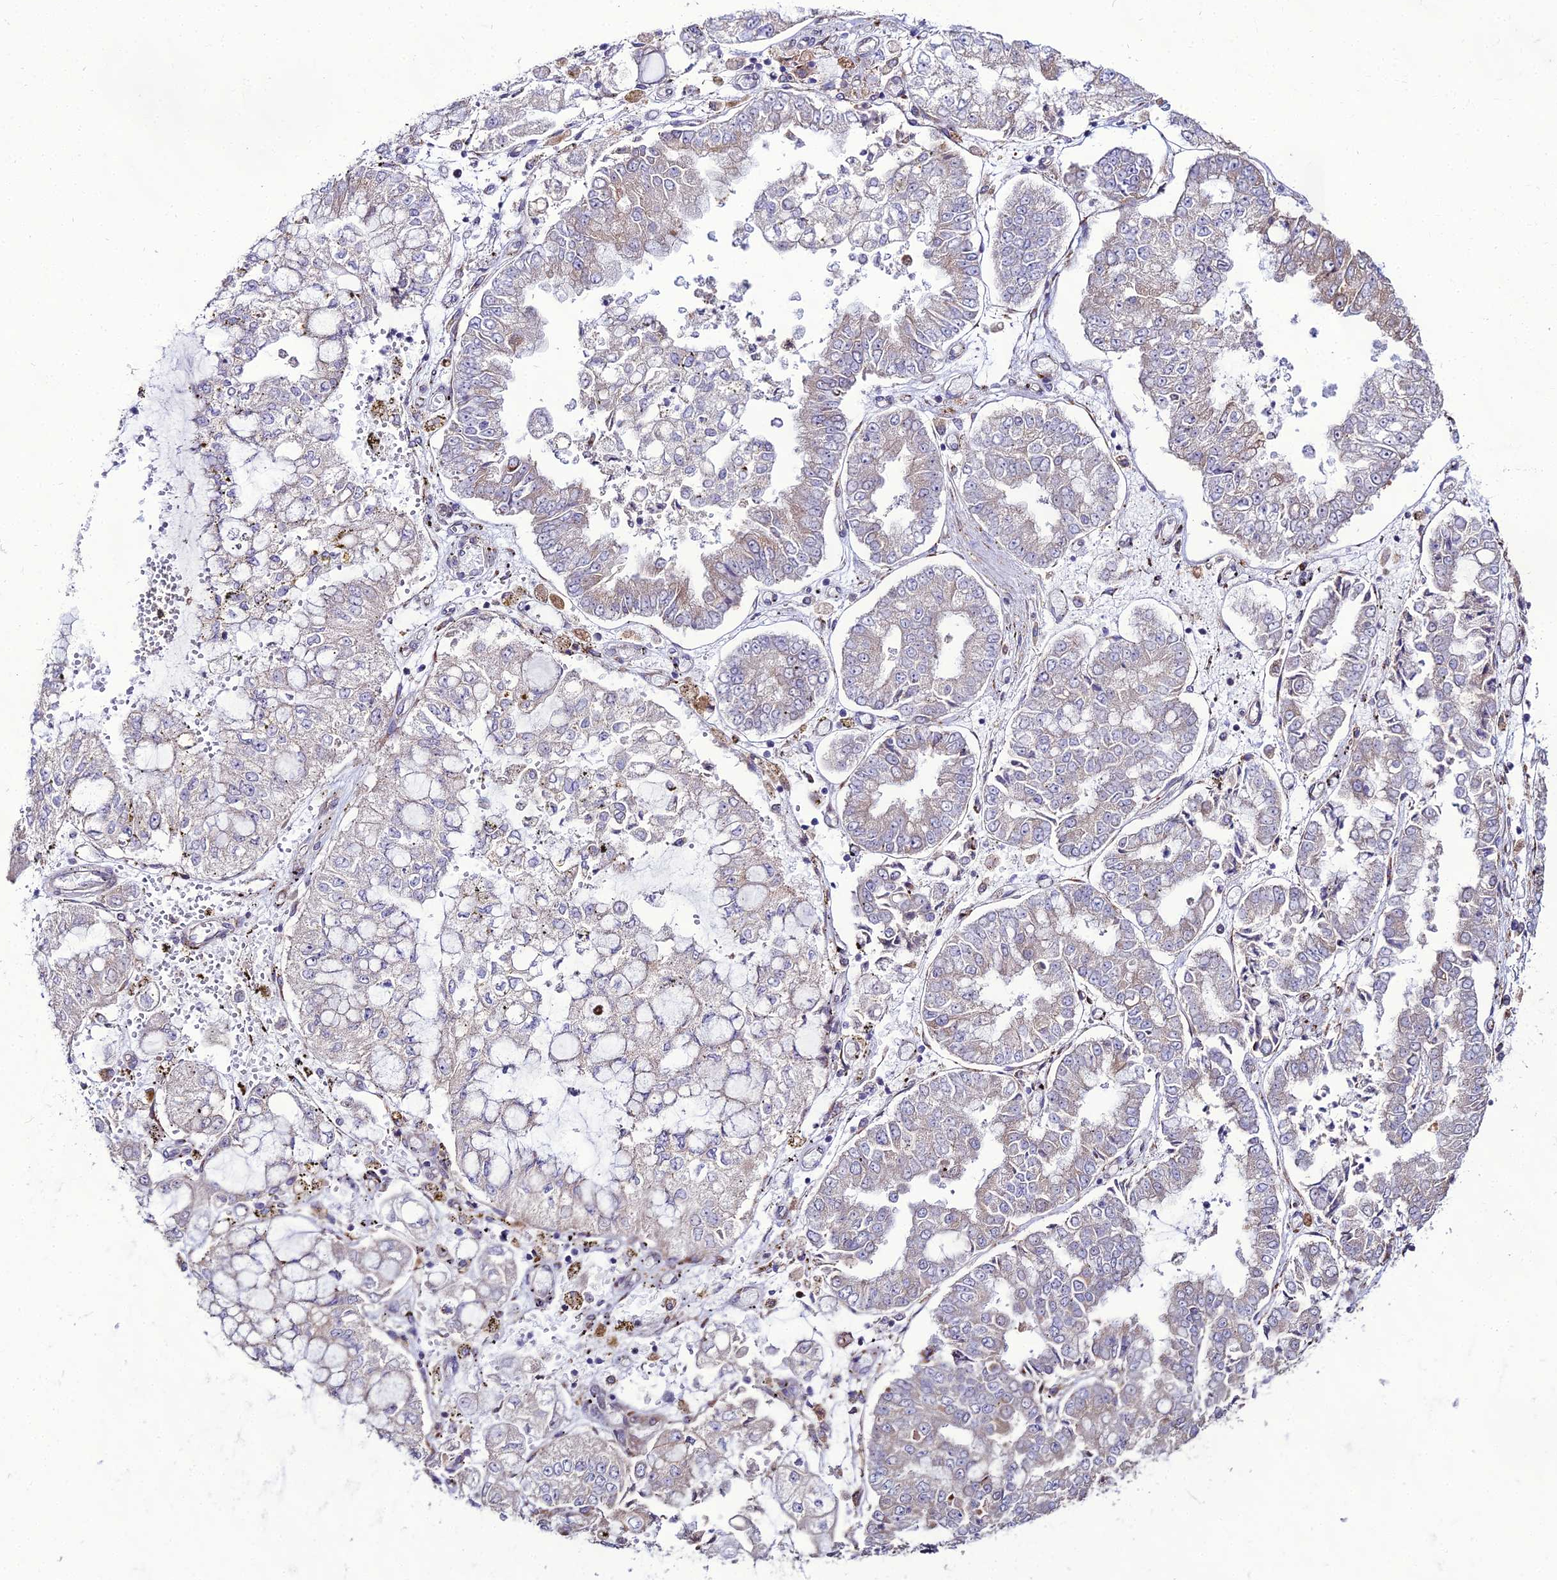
{"staining": {"intensity": "weak", "quantity": "<25%", "location": "cytoplasmic/membranous"}, "tissue": "stomach cancer", "cell_type": "Tumor cells", "image_type": "cancer", "snomed": [{"axis": "morphology", "description": "Adenocarcinoma, NOS"}, {"axis": "topography", "description": "Stomach"}], "caption": "Human stomach adenocarcinoma stained for a protein using immunohistochemistry reveals no expression in tumor cells.", "gene": "TROAP", "patient": {"sex": "male", "age": 76}}